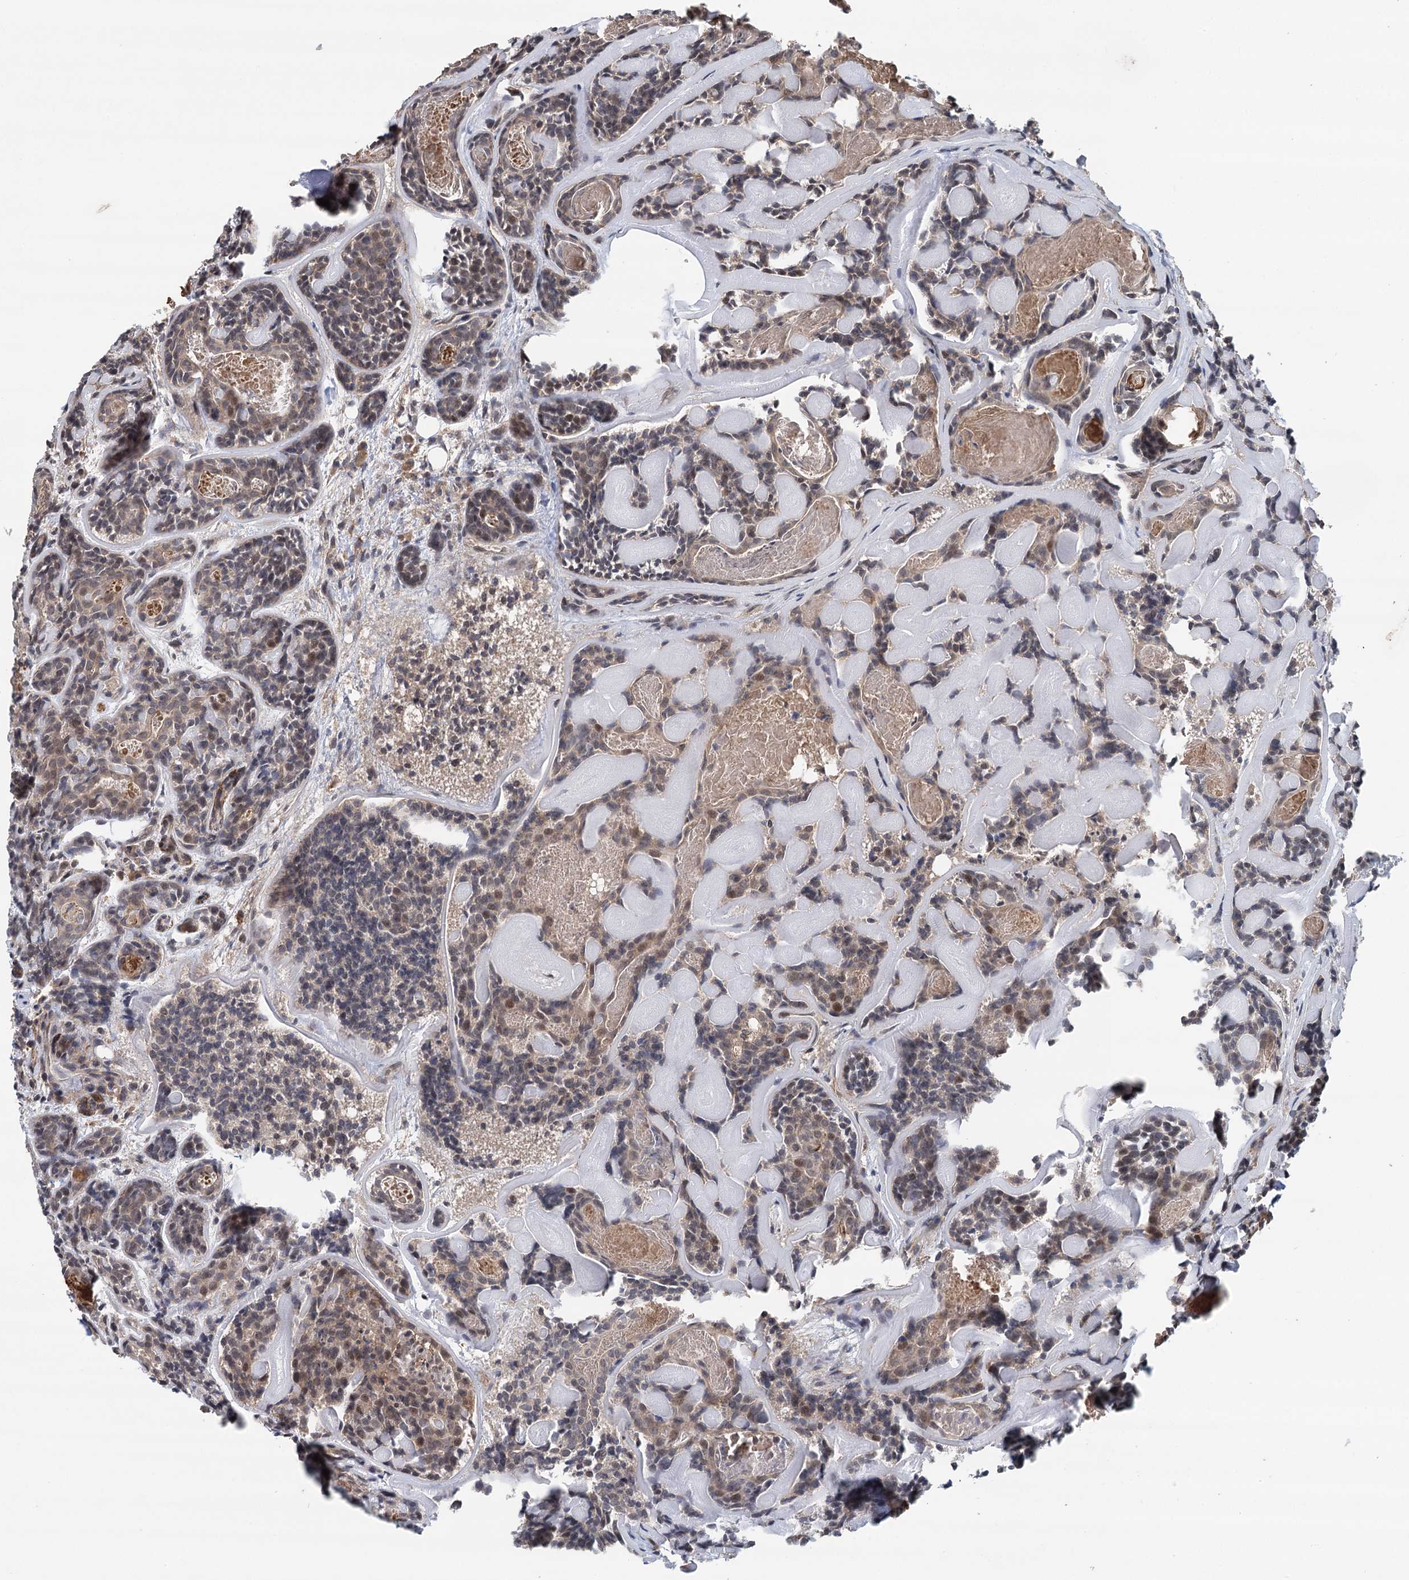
{"staining": {"intensity": "weak", "quantity": "<25%", "location": "nuclear"}, "tissue": "head and neck cancer", "cell_type": "Tumor cells", "image_type": "cancer", "snomed": [{"axis": "morphology", "description": "Adenocarcinoma, NOS"}, {"axis": "topography", "description": "Salivary gland"}, {"axis": "topography", "description": "Head-Neck"}], "caption": "Immunohistochemistry (IHC) of head and neck adenocarcinoma displays no expression in tumor cells.", "gene": "RNF111", "patient": {"sex": "female", "age": 63}}